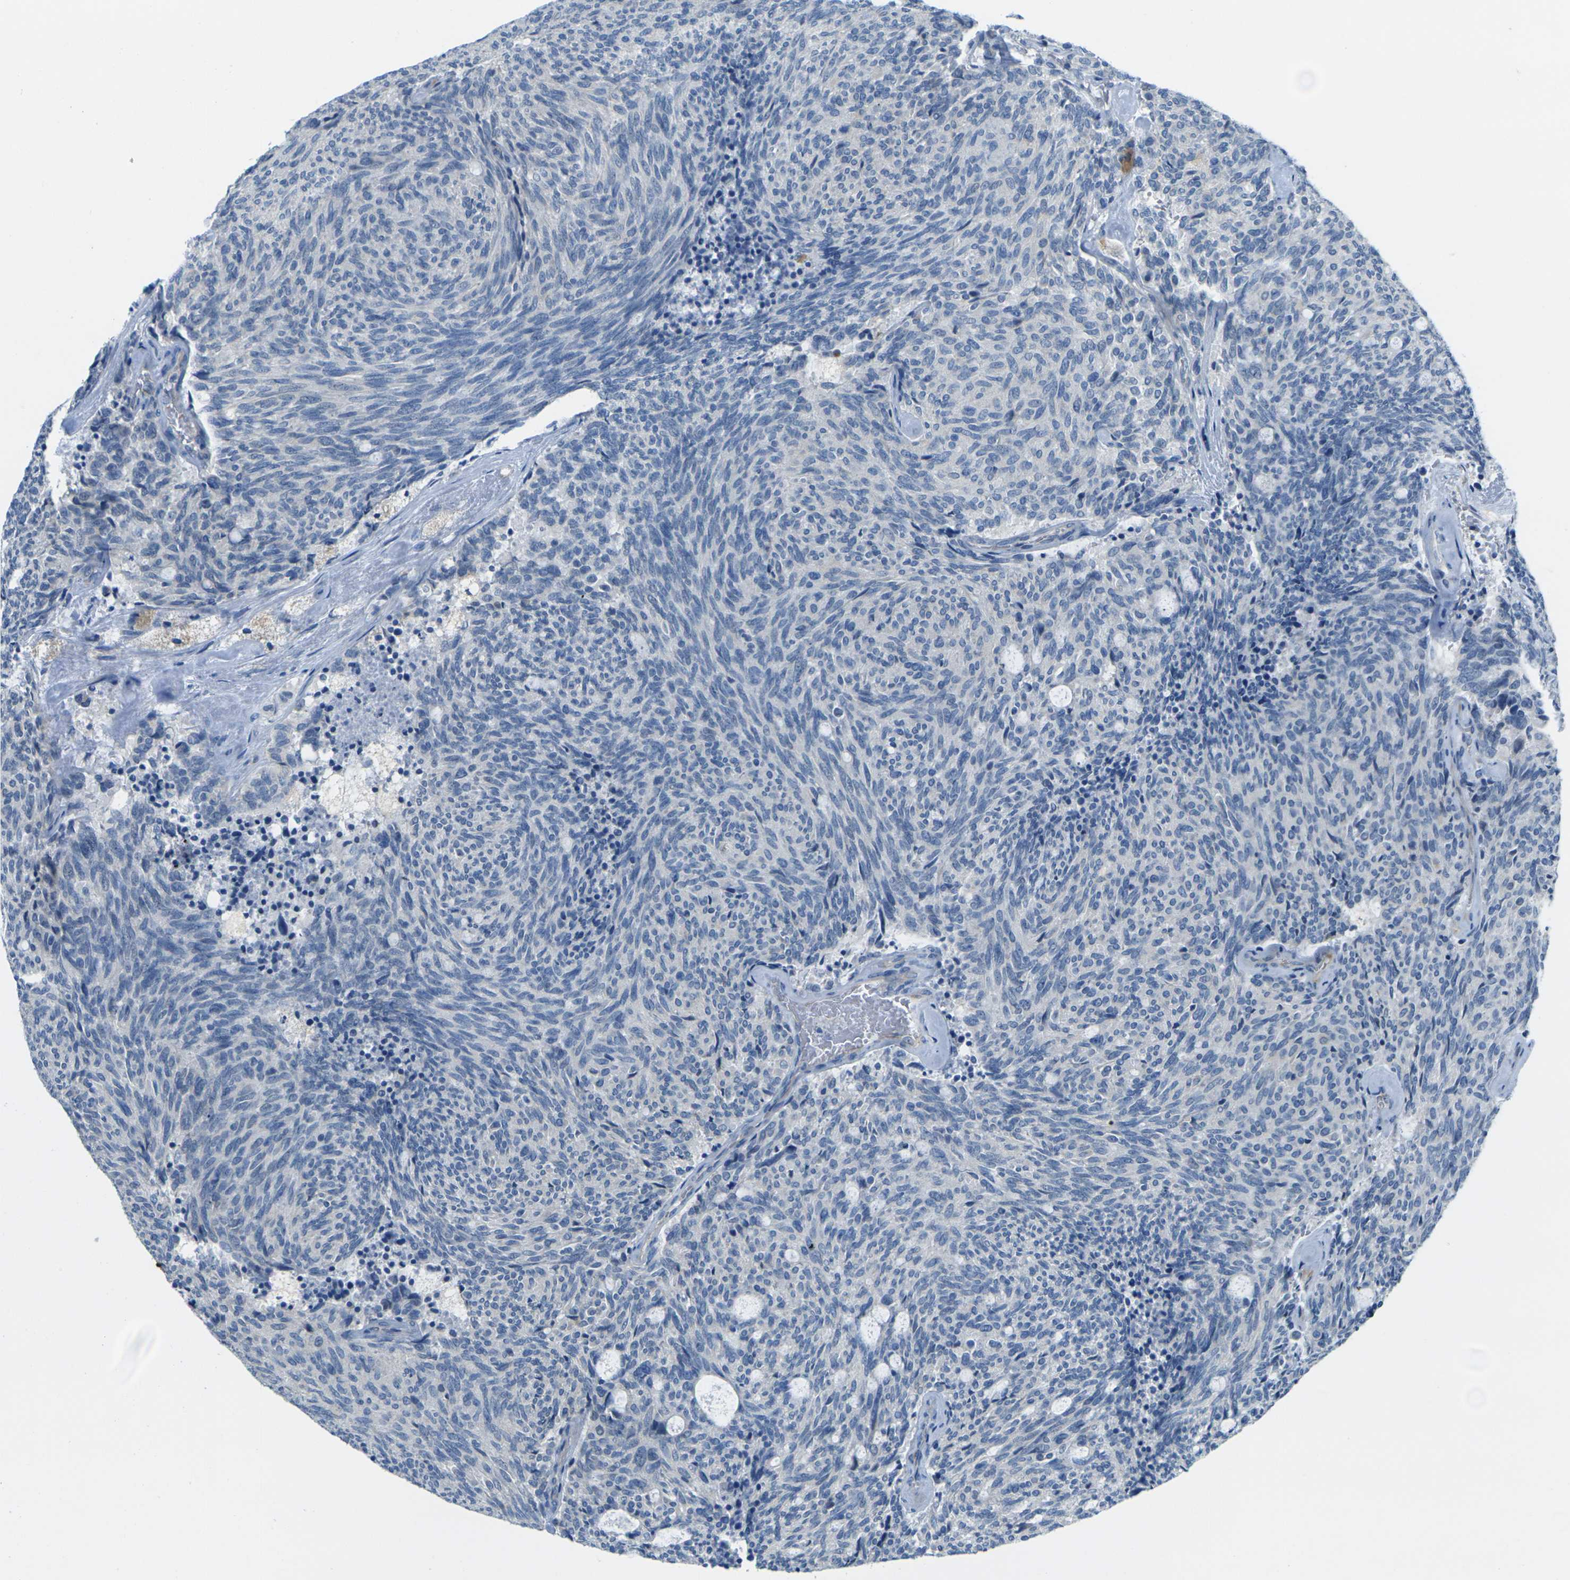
{"staining": {"intensity": "negative", "quantity": "none", "location": "none"}, "tissue": "carcinoid", "cell_type": "Tumor cells", "image_type": "cancer", "snomed": [{"axis": "morphology", "description": "Carcinoid, malignant, NOS"}, {"axis": "topography", "description": "Pancreas"}], "caption": "Immunohistochemical staining of human malignant carcinoid reveals no significant expression in tumor cells. (Stains: DAB immunohistochemistry with hematoxylin counter stain, Microscopy: brightfield microscopy at high magnification).", "gene": "CYP2C8", "patient": {"sex": "female", "age": 54}}